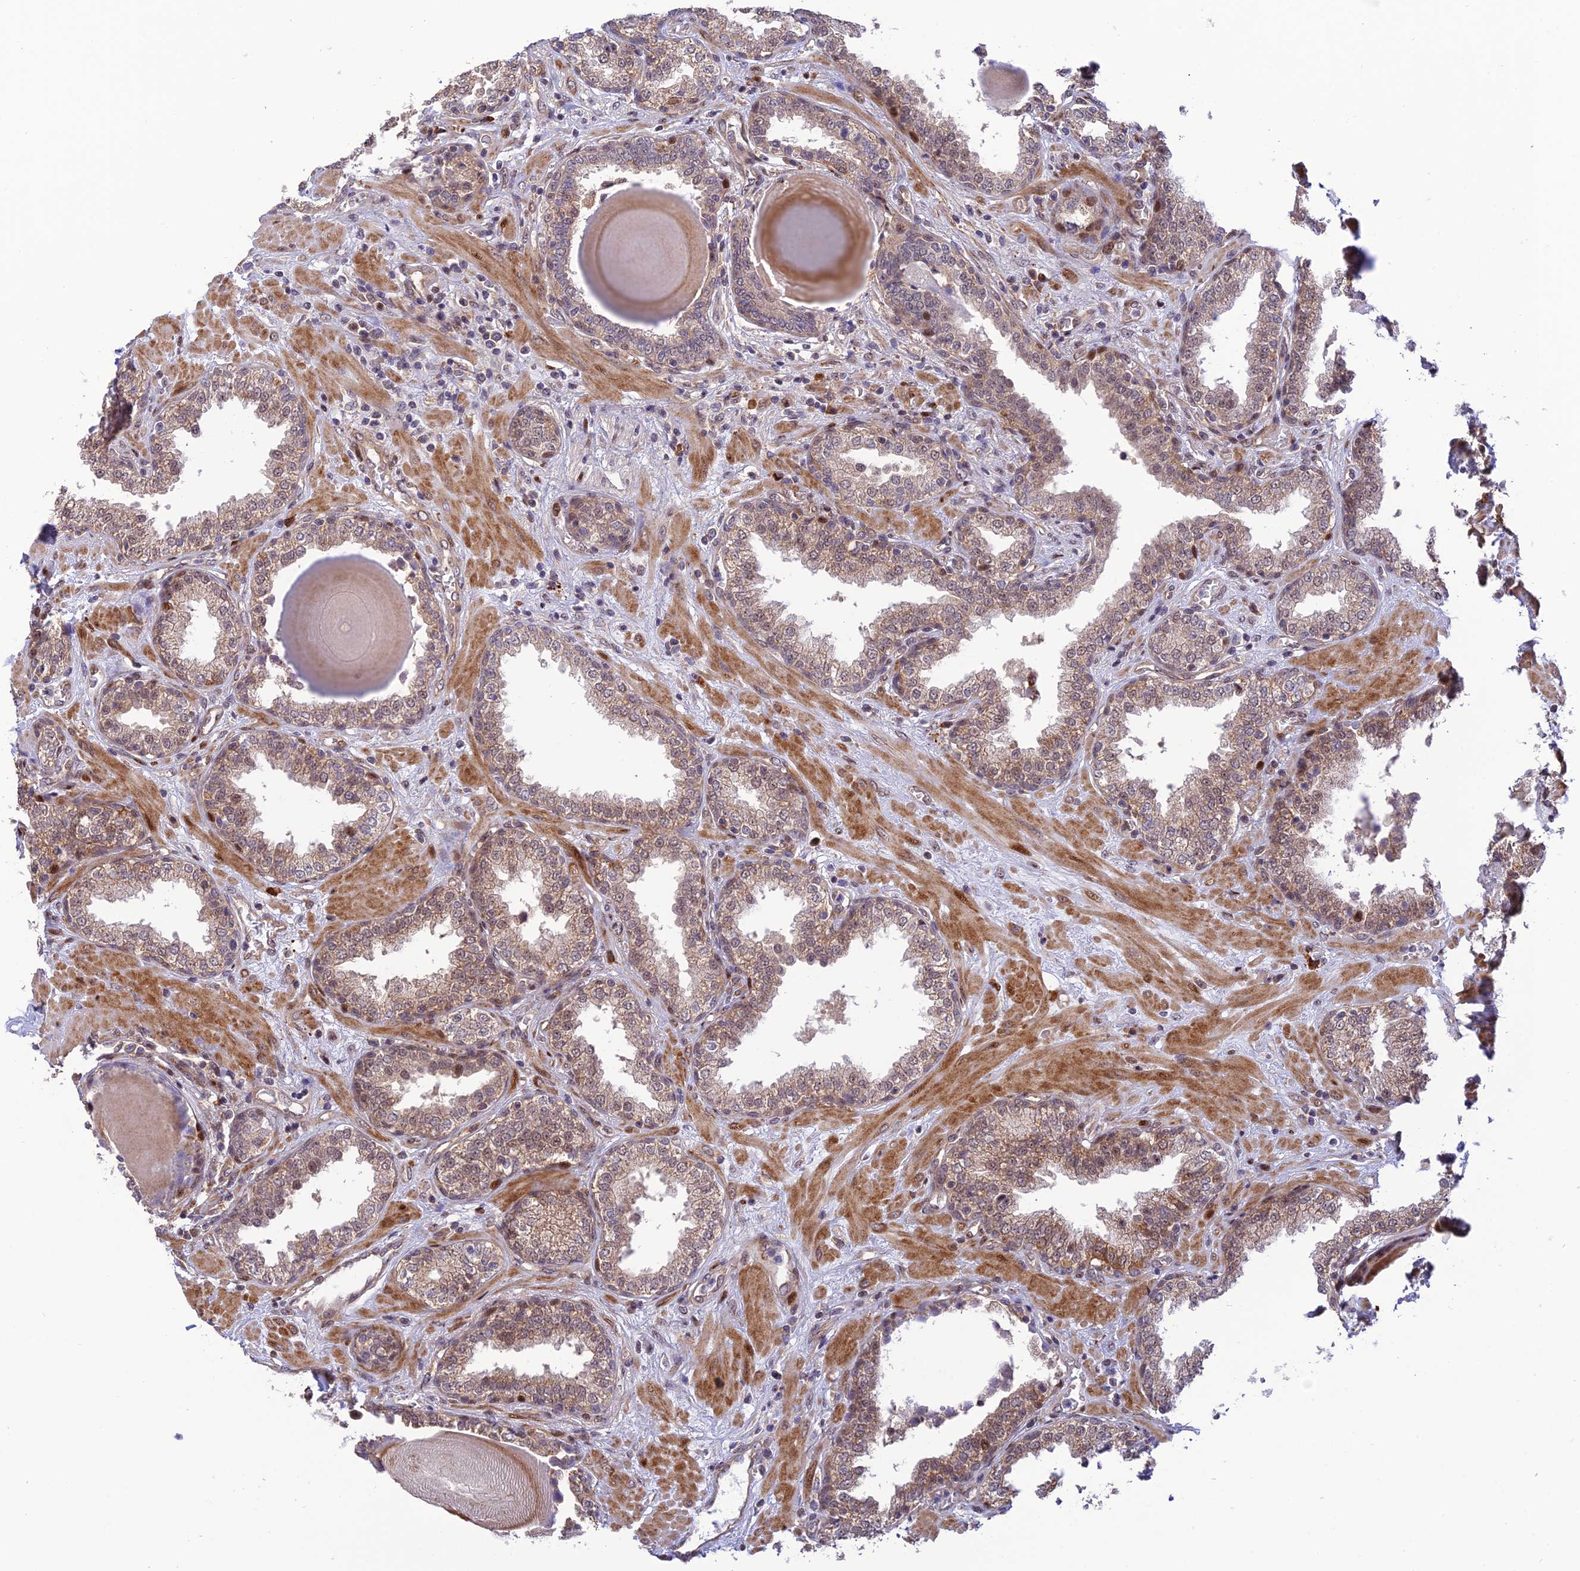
{"staining": {"intensity": "moderate", "quantity": "25%-75%", "location": "cytoplasmic/membranous,nuclear"}, "tissue": "prostate", "cell_type": "Glandular cells", "image_type": "normal", "snomed": [{"axis": "morphology", "description": "Normal tissue, NOS"}, {"axis": "topography", "description": "Prostate"}], "caption": "The photomicrograph exhibits a brown stain indicating the presence of a protein in the cytoplasmic/membranous,nuclear of glandular cells in prostate.", "gene": "ZNF584", "patient": {"sex": "male", "age": 51}}